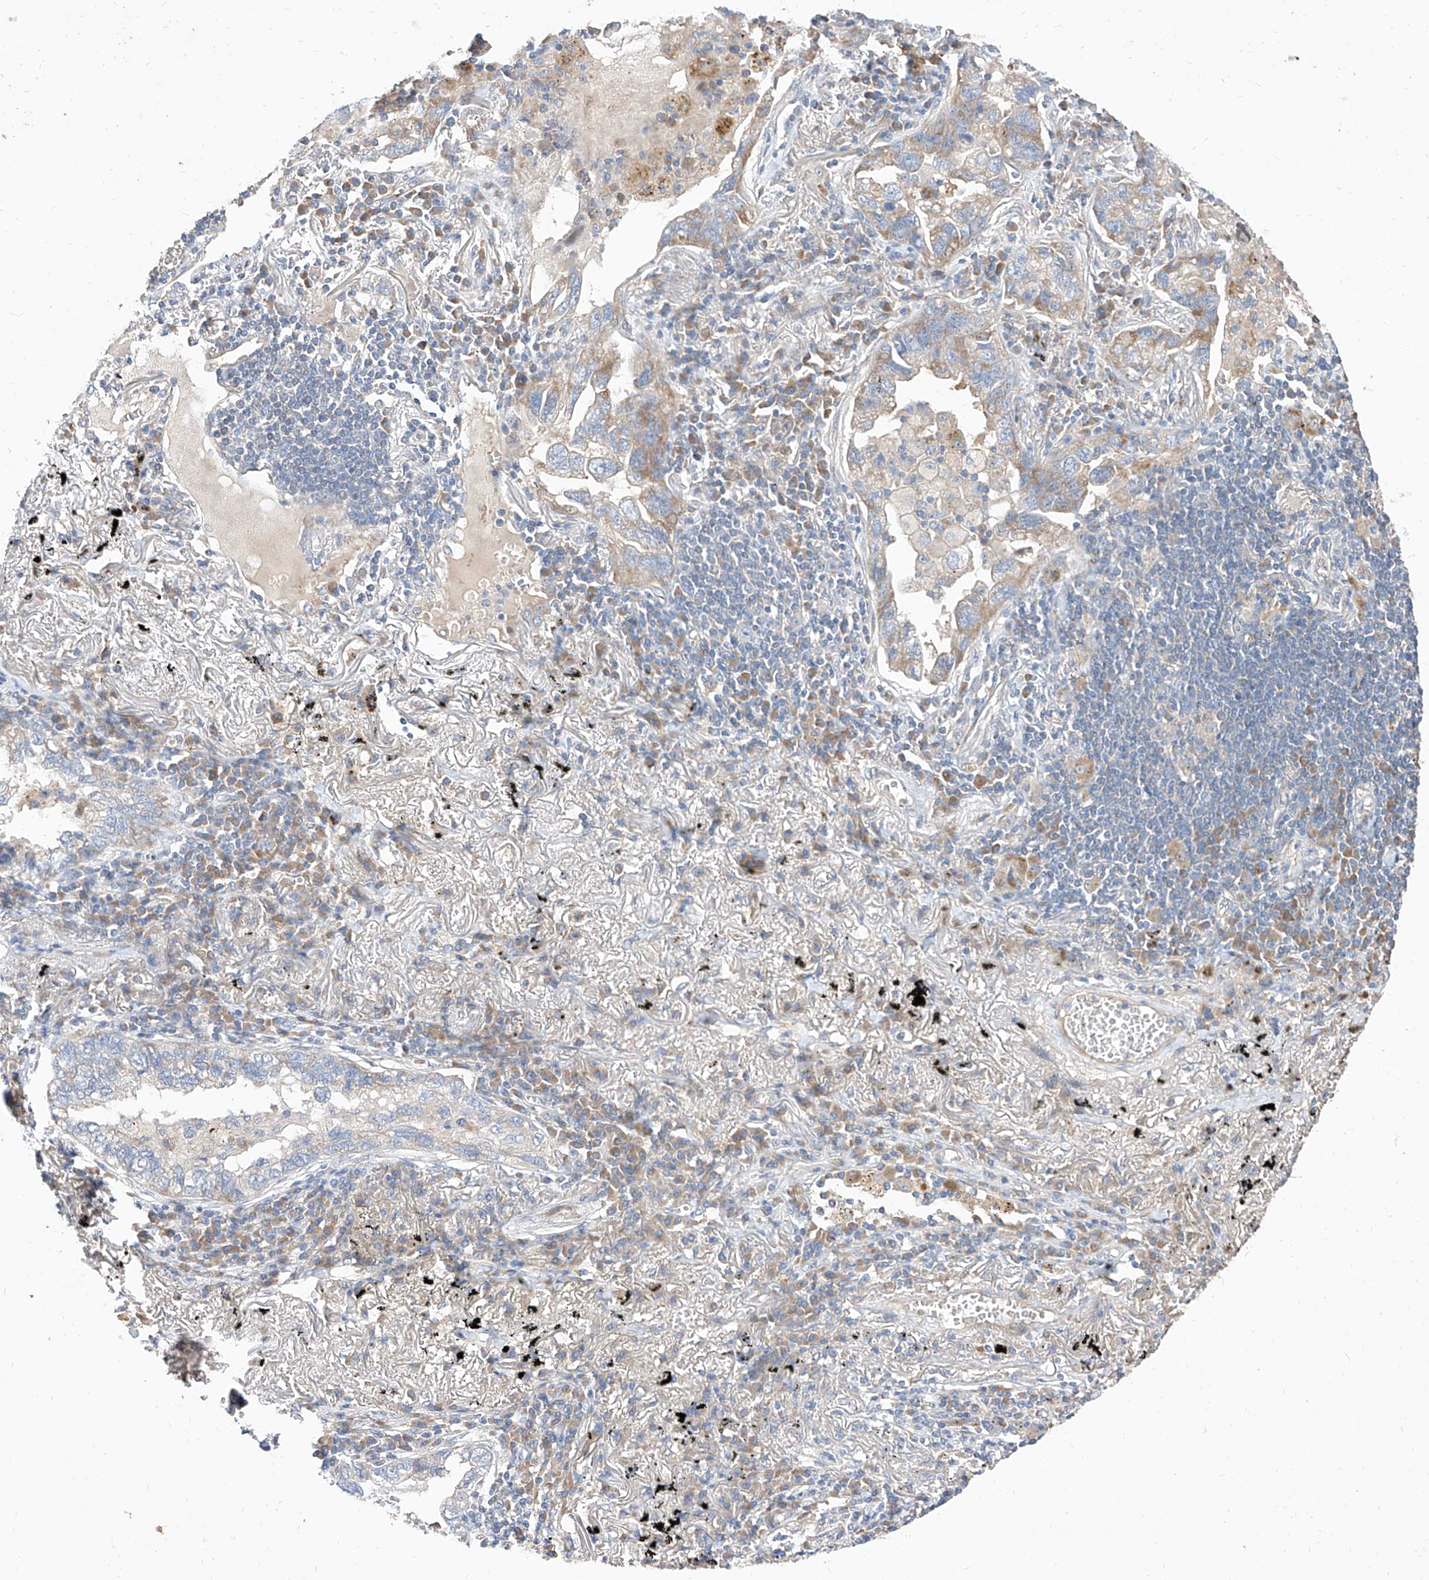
{"staining": {"intensity": "weak", "quantity": "<25%", "location": "cytoplasmic/membranous"}, "tissue": "lung cancer", "cell_type": "Tumor cells", "image_type": "cancer", "snomed": [{"axis": "morphology", "description": "Adenocarcinoma, NOS"}, {"axis": "topography", "description": "Lung"}], "caption": "Photomicrograph shows no protein expression in tumor cells of lung adenocarcinoma tissue. (DAB (3,3'-diaminobenzidine) immunohistochemistry with hematoxylin counter stain).", "gene": "DIRAS3", "patient": {"sex": "male", "age": 65}}